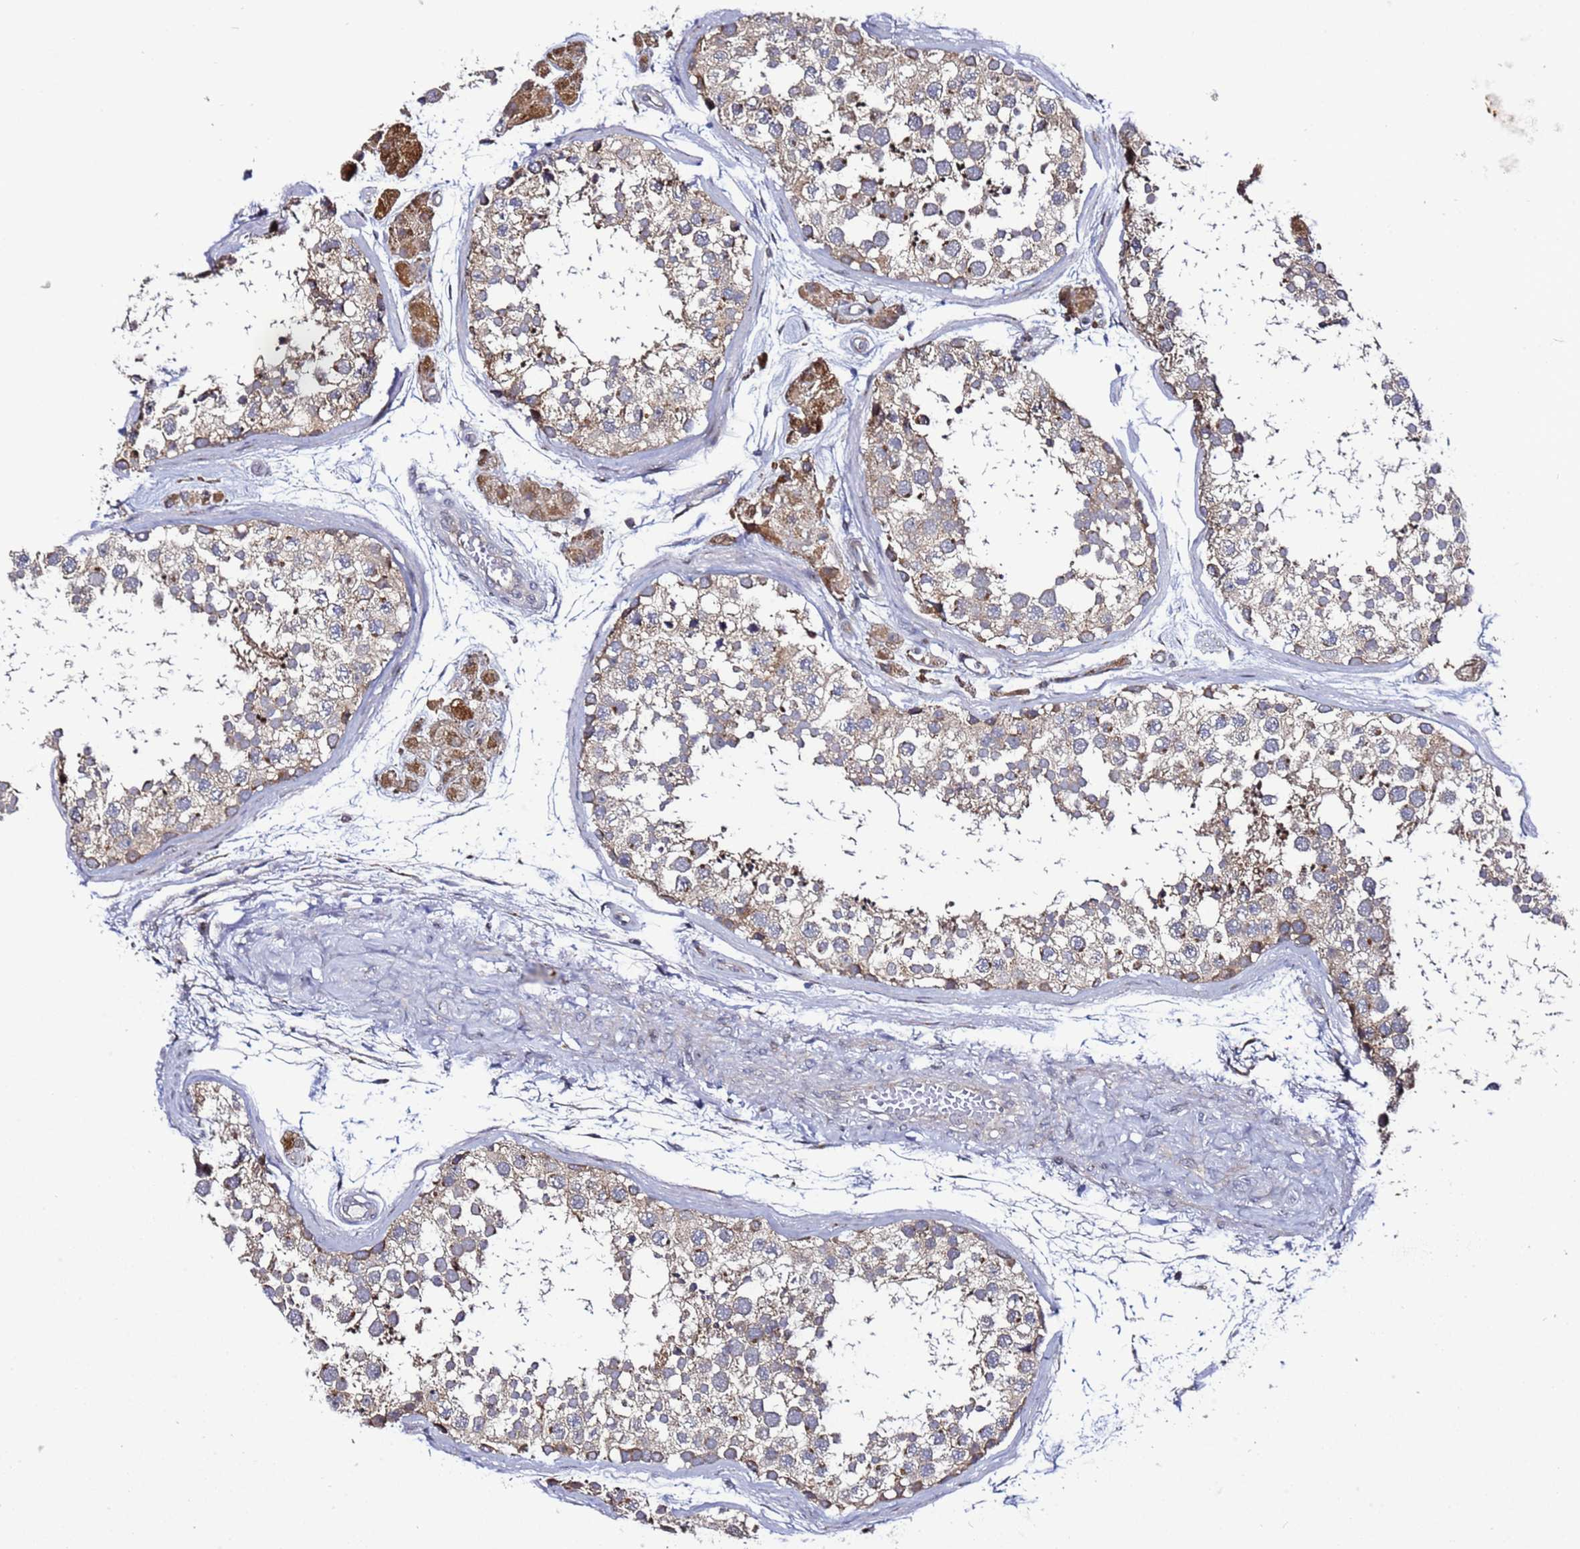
{"staining": {"intensity": "moderate", "quantity": "<25%", "location": "cytoplasmic/membranous"}, "tissue": "testis", "cell_type": "Cells in seminiferous ducts", "image_type": "normal", "snomed": [{"axis": "morphology", "description": "Normal tissue, NOS"}, {"axis": "topography", "description": "Testis"}], "caption": "Testis stained with DAB immunohistochemistry (IHC) shows low levels of moderate cytoplasmic/membranous expression in approximately <25% of cells in seminiferous ducts.", "gene": "TMEM176B", "patient": {"sex": "male", "age": 56}}